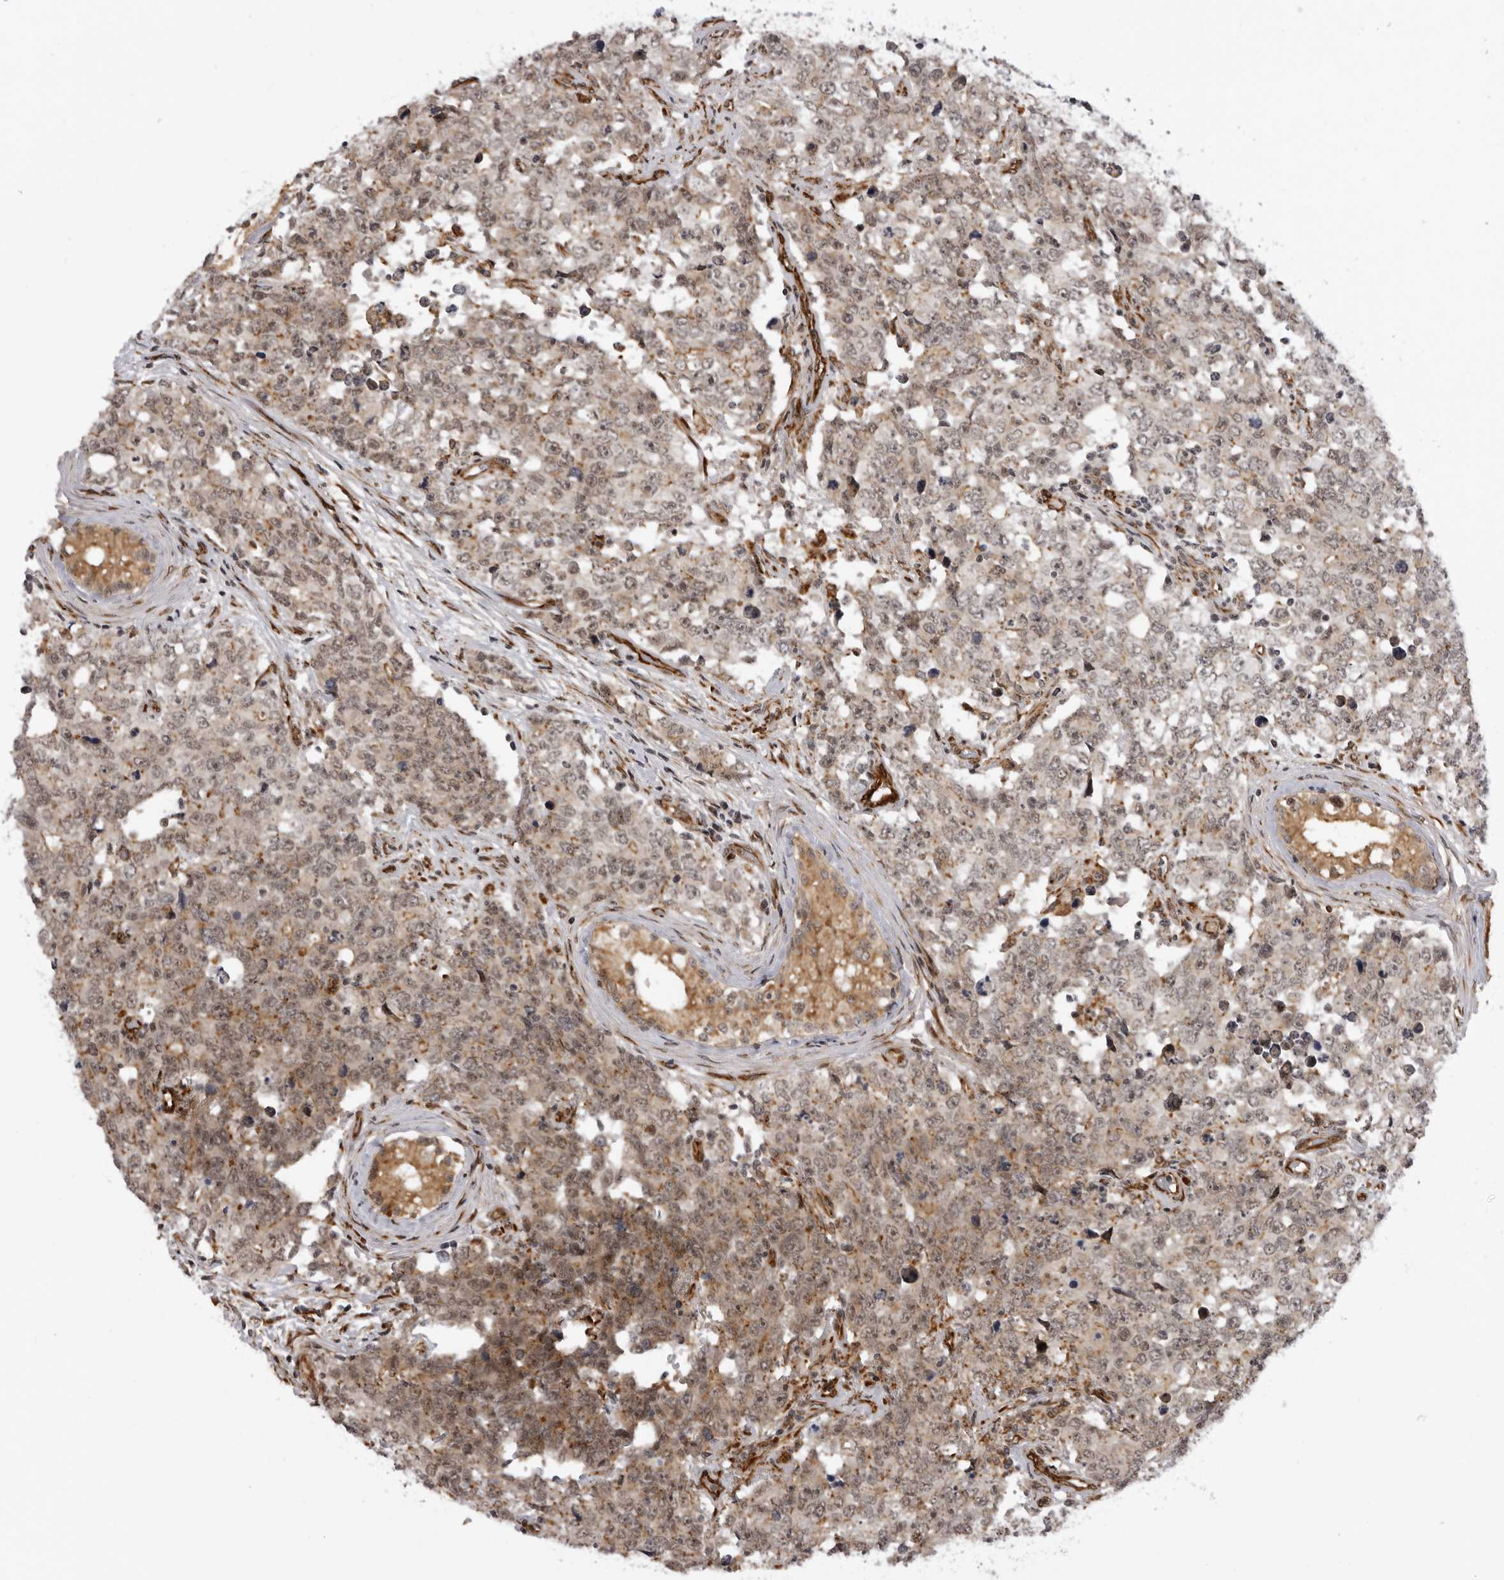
{"staining": {"intensity": "weak", "quantity": ">75%", "location": "cytoplasmic/membranous,nuclear"}, "tissue": "testis cancer", "cell_type": "Tumor cells", "image_type": "cancer", "snomed": [{"axis": "morphology", "description": "Carcinoma, Embryonal, NOS"}, {"axis": "topography", "description": "Testis"}], "caption": "Testis embryonal carcinoma stained with immunohistochemistry displays weak cytoplasmic/membranous and nuclear positivity in about >75% of tumor cells.", "gene": "DNAH14", "patient": {"sex": "male", "age": 28}}